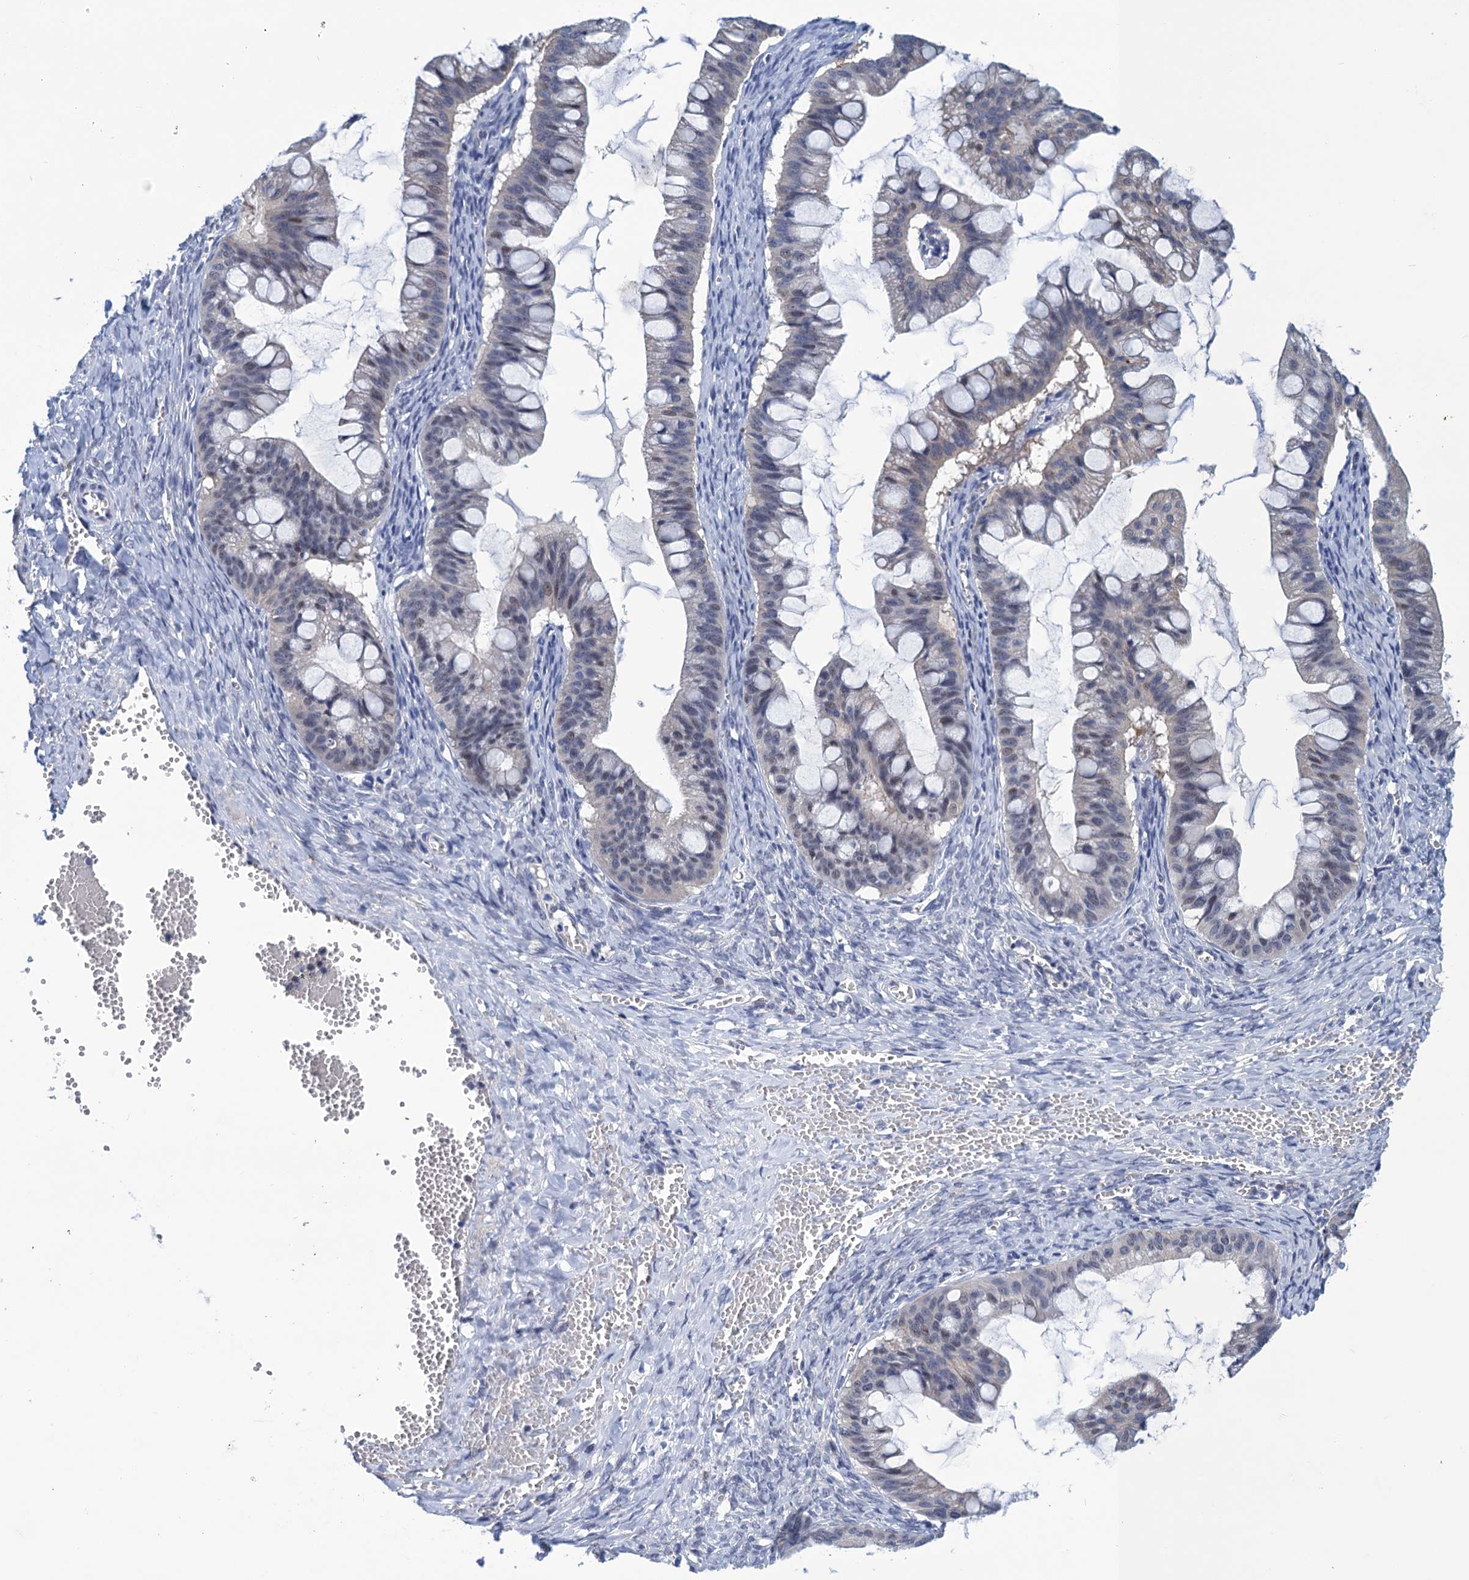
{"staining": {"intensity": "weak", "quantity": "<25%", "location": "cytoplasmic/membranous,nuclear"}, "tissue": "ovarian cancer", "cell_type": "Tumor cells", "image_type": "cancer", "snomed": [{"axis": "morphology", "description": "Cystadenocarcinoma, mucinous, NOS"}, {"axis": "topography", "description": "Ovary"}], "caption": "Protein analysis of ovarian cancer (mucinous cystadenocarcinoma) exhibits no significant staining in tumor cells.", "gene": "GINS3", "patient": {"sex": "female", "age": 73}}